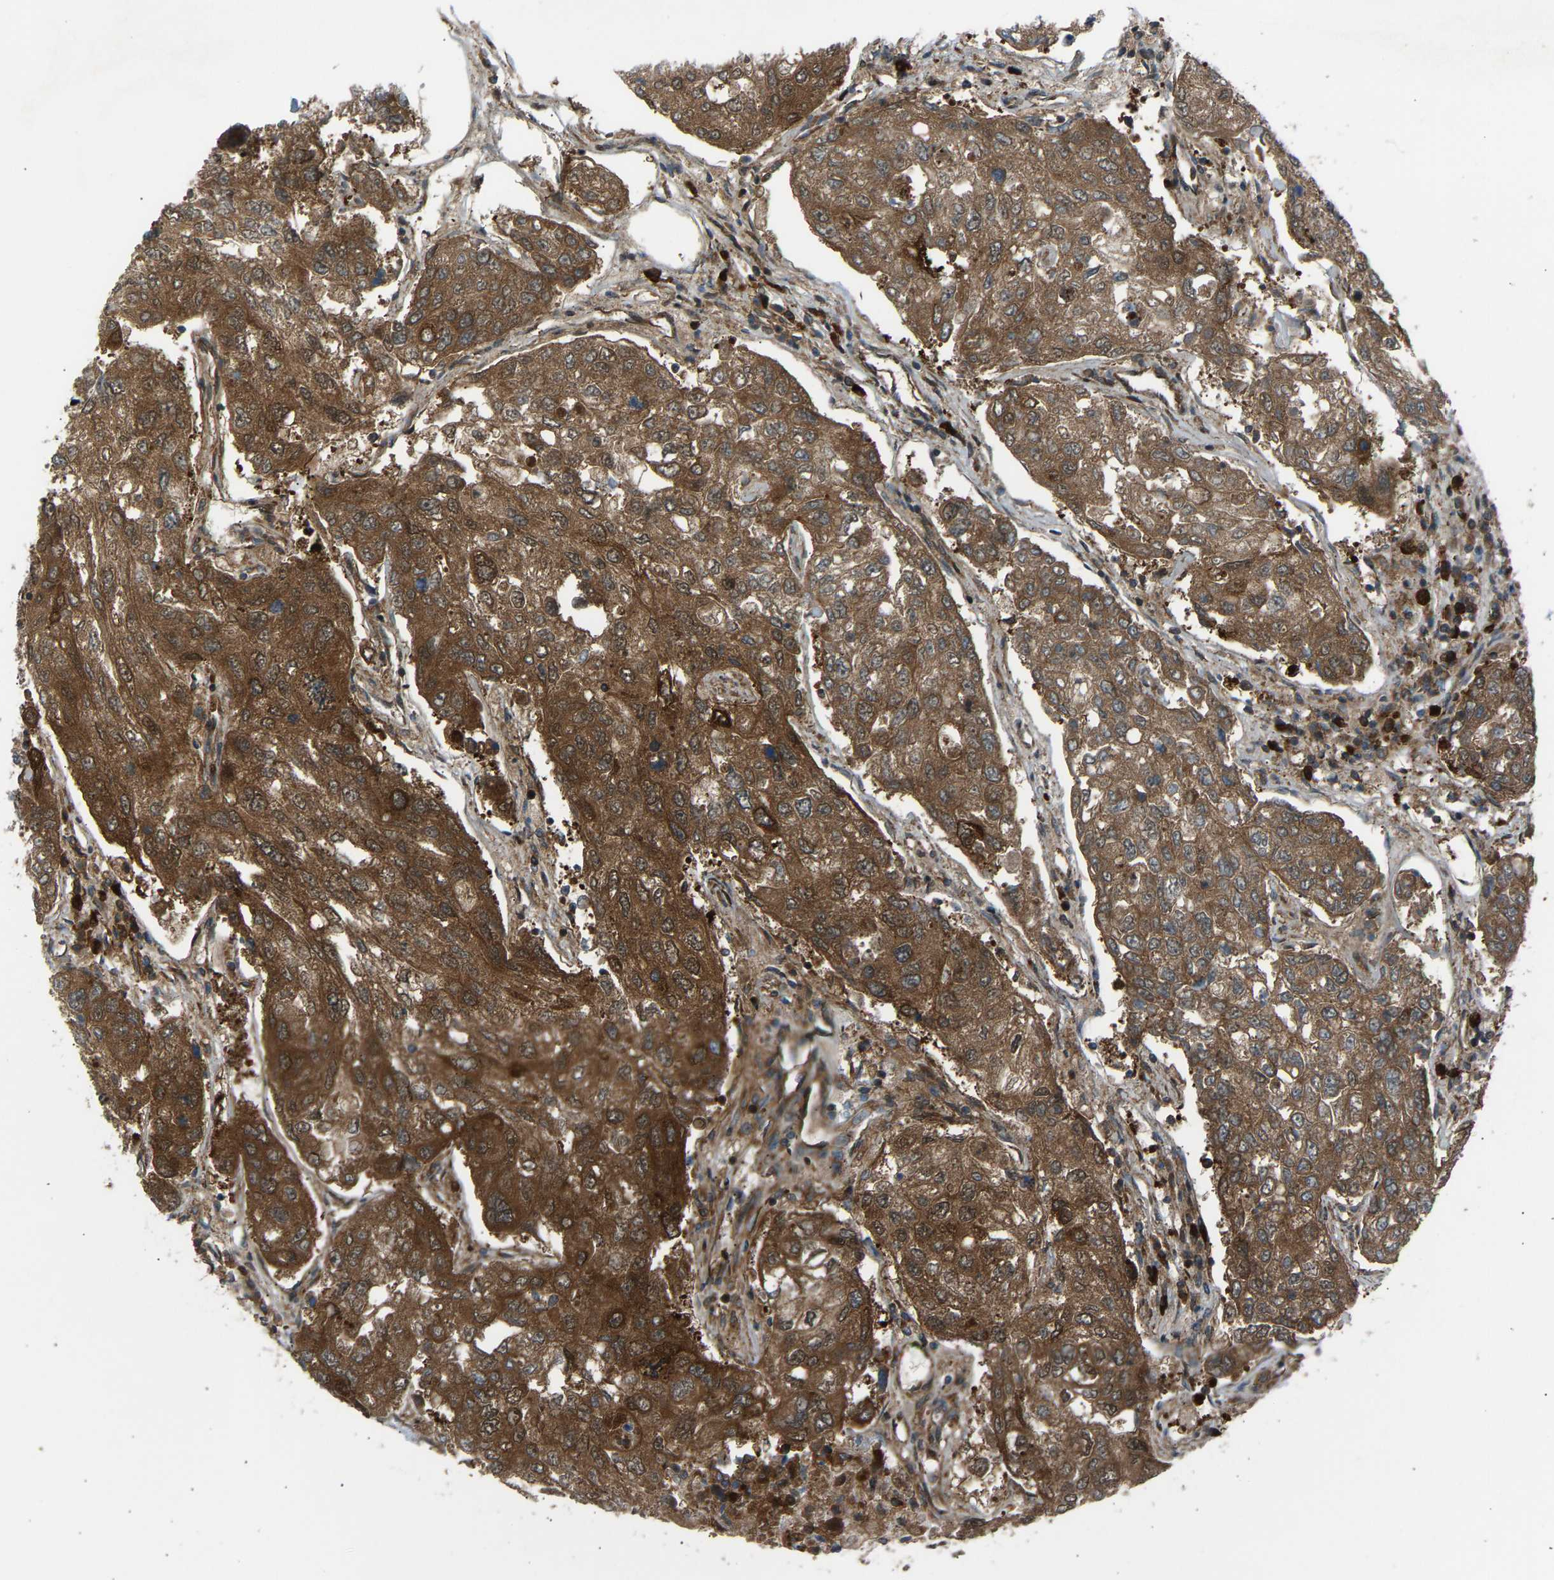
{"staining": {"intensity": "strong", "quantity": ">75%", "location": "cytoplasmic/membranous"}, "tissue": "urothelial cancer", "cell_type": "Tumor cells", "image_type": "cancer", "snomed": [{"axis": "morphology", "description": "Urothelial carcinoma, High grade"}, {"axis": "topography", "description": "Lymph node"}, {"axis": "topography", "description": "Urinary bladder"}], "caption": "Brown immunohistochemical staining in urothelial cancer demonstrates strong cytoplasmic/membranous expression in about >75% of tumor cells.", "gene": "VPS41", "patient": {"sex": "male", "age": 51}}